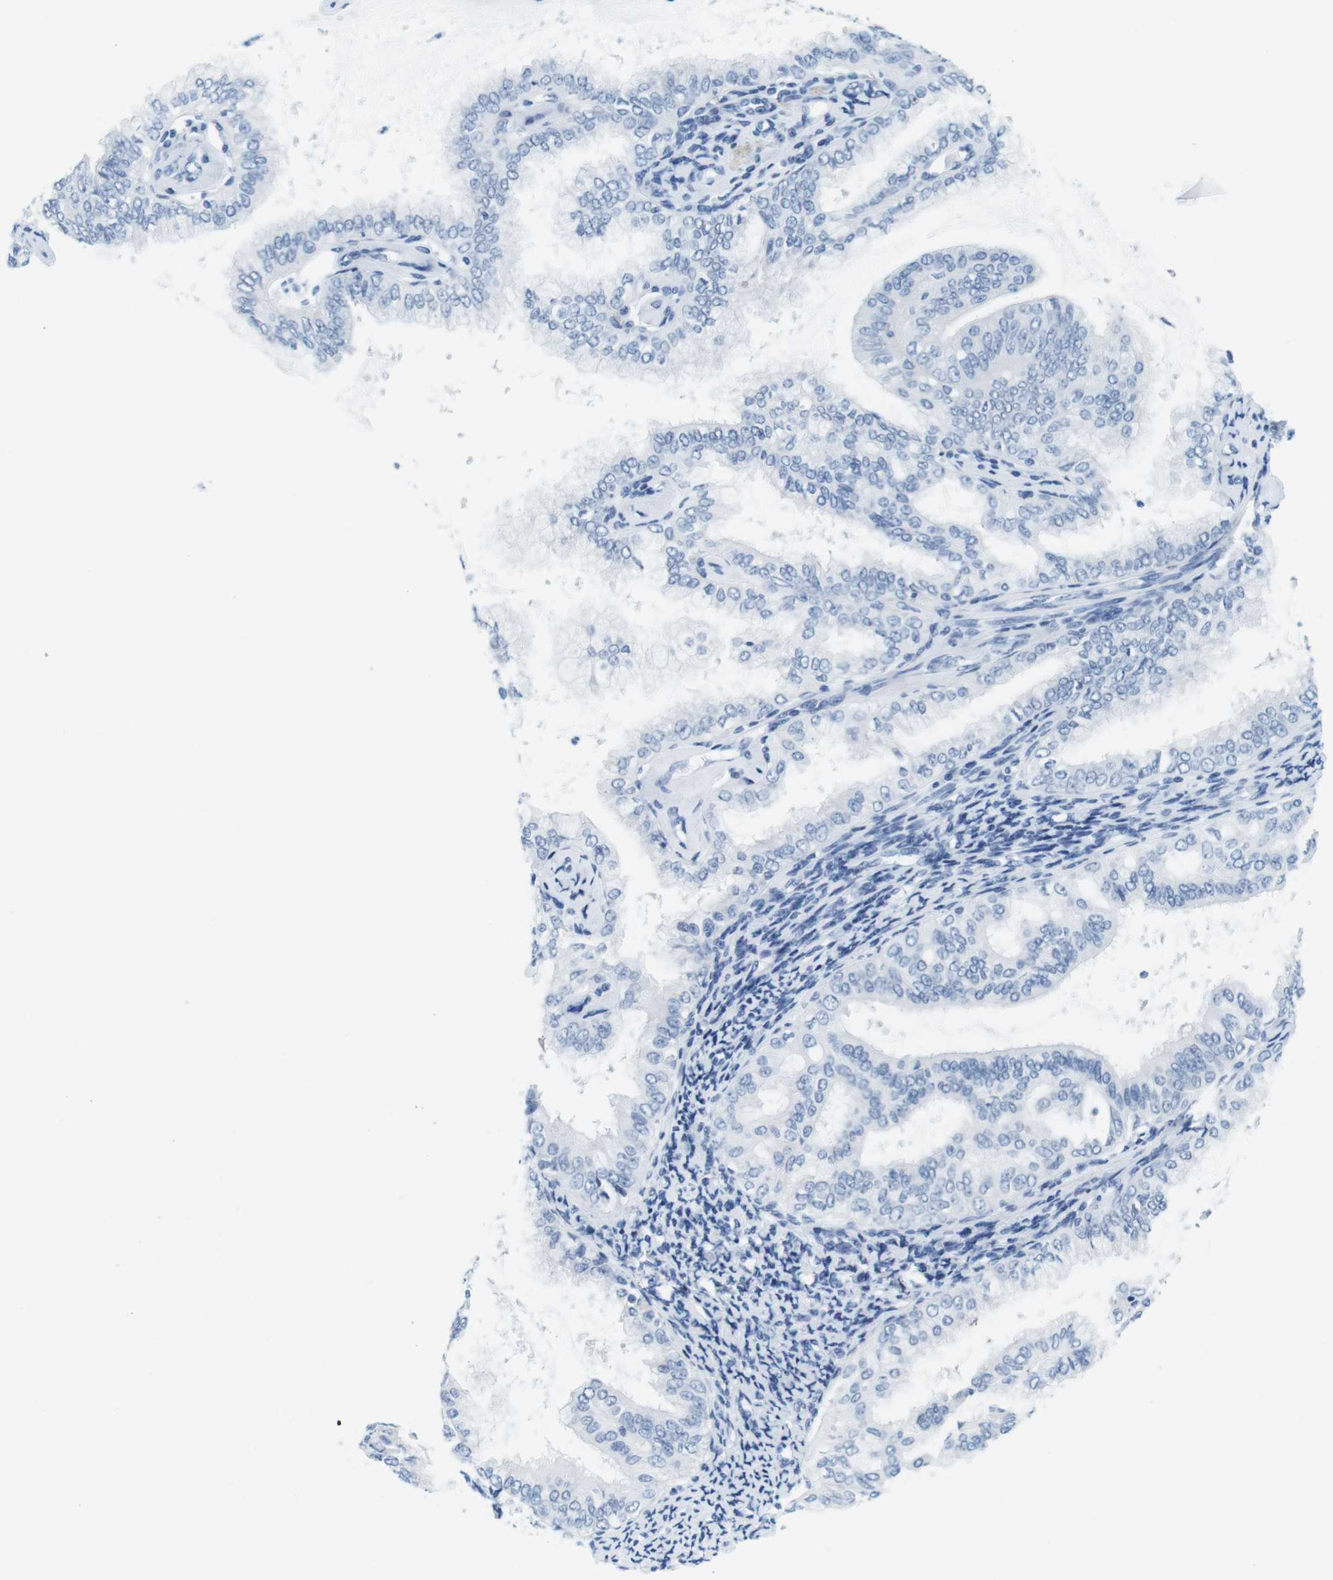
{"staining": {"intensity": "negative", "quantity": "none", "location": "none"}, "tissue": "endometrial cancer", "cell_type": "Tumor cells", "image_type": "cancer", "snomed": [{"axis": "morphology", "description": "Adenocarcinoma, NOS"}, {"axis": "topography", "description": "Endometrium"}], "caption": "This is an immunohistochemistry histopathology image of endometrial cancer. There is no expression in tumor cells.", "gene": "CYP2C9", "patient": {"sex": "female", "age": 63}}